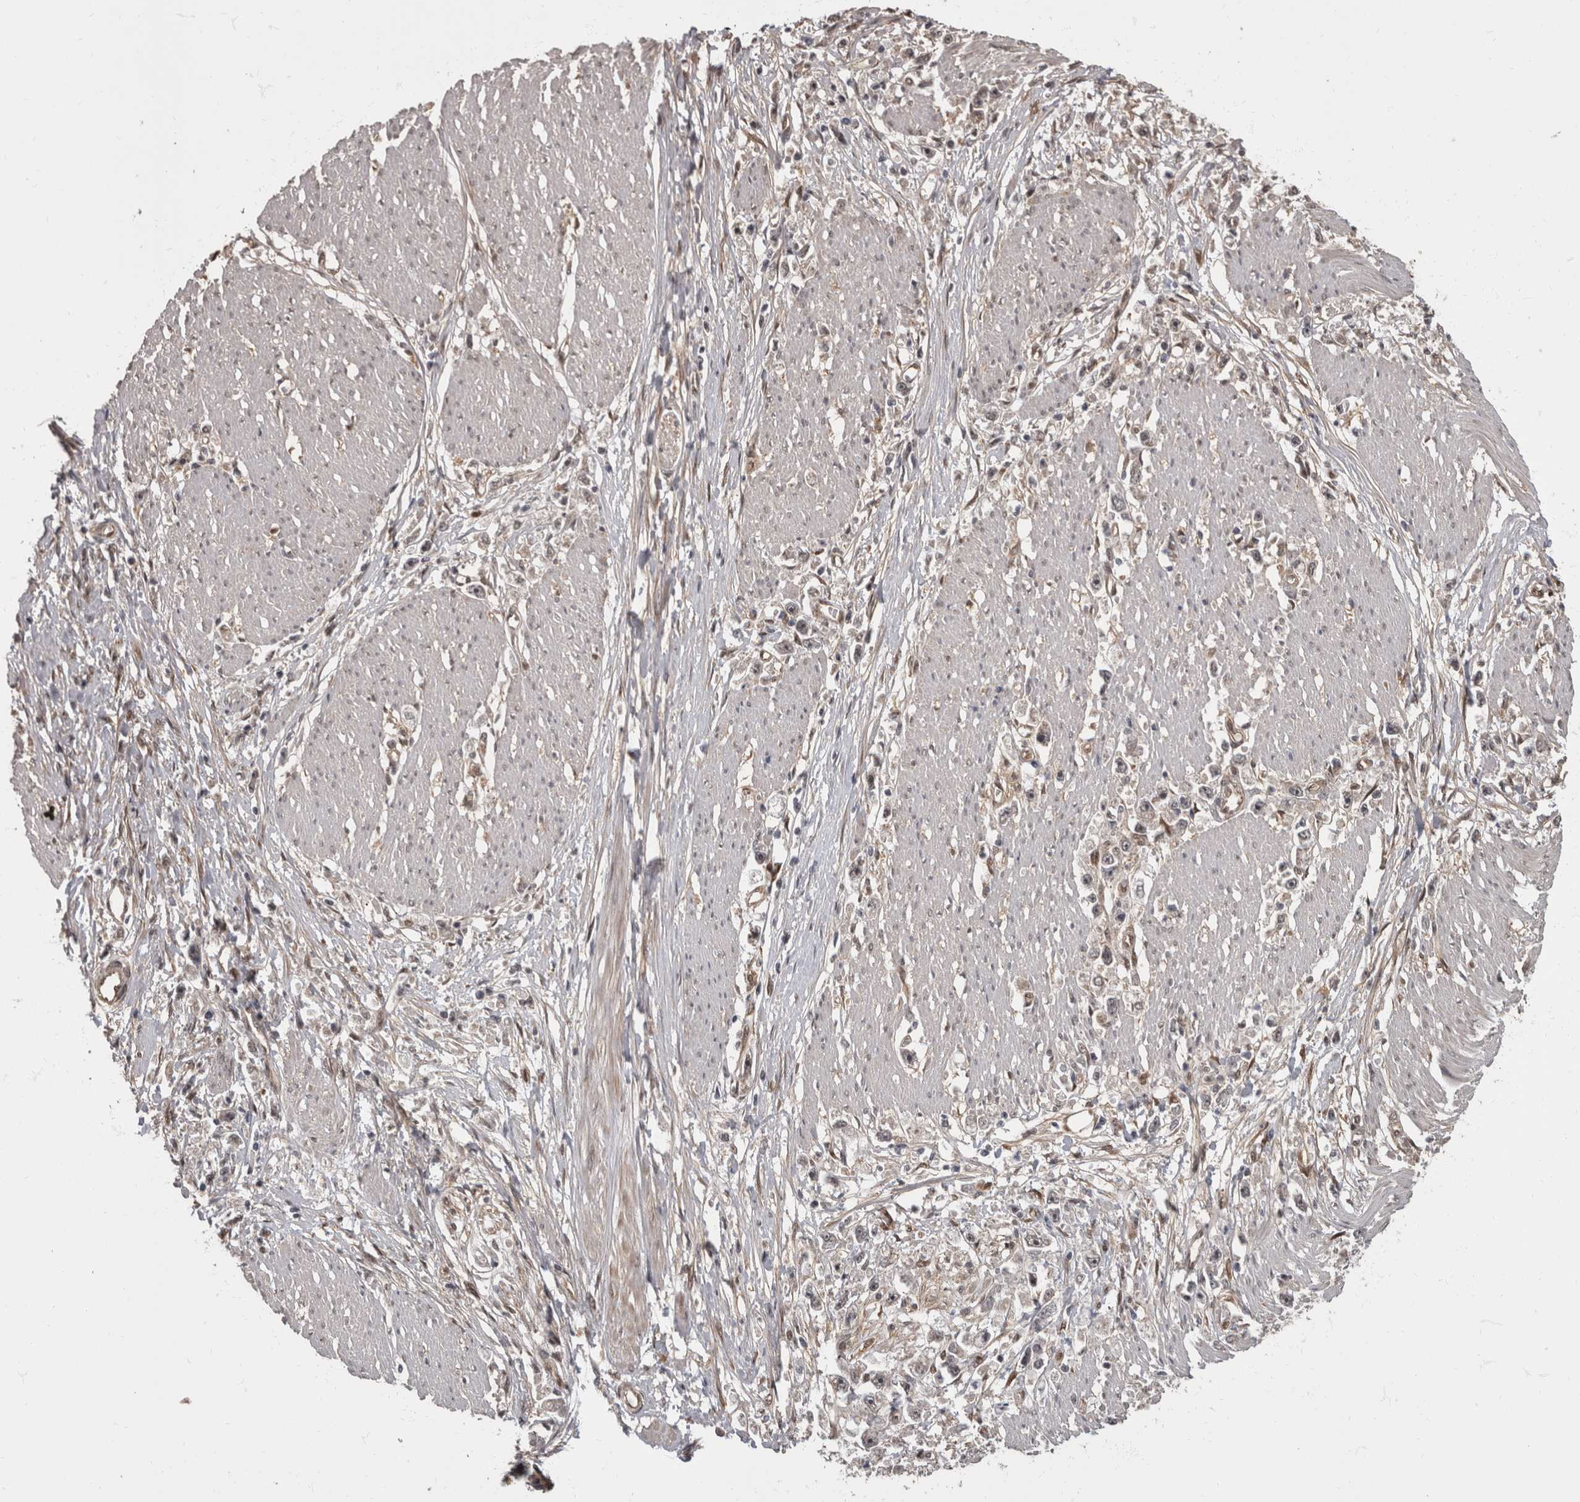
{"staining": {"intensity": "negative", "quantity": "none", "location": "none"}, "tissue": "stomach cancer", "cell_type": "Tumor cells", "image_type": "cancer", "snomed": [{"axis": "morphology", "description": "Adenocarcinoma, NOS"}, {"axis": "topography", "description": "Stomach"}], "caption": "Tumor cells show no significant expression in adenocarcinoma (stomach).", "gene": "AKT3", "patient": {"sex": "female", "age": 59}}